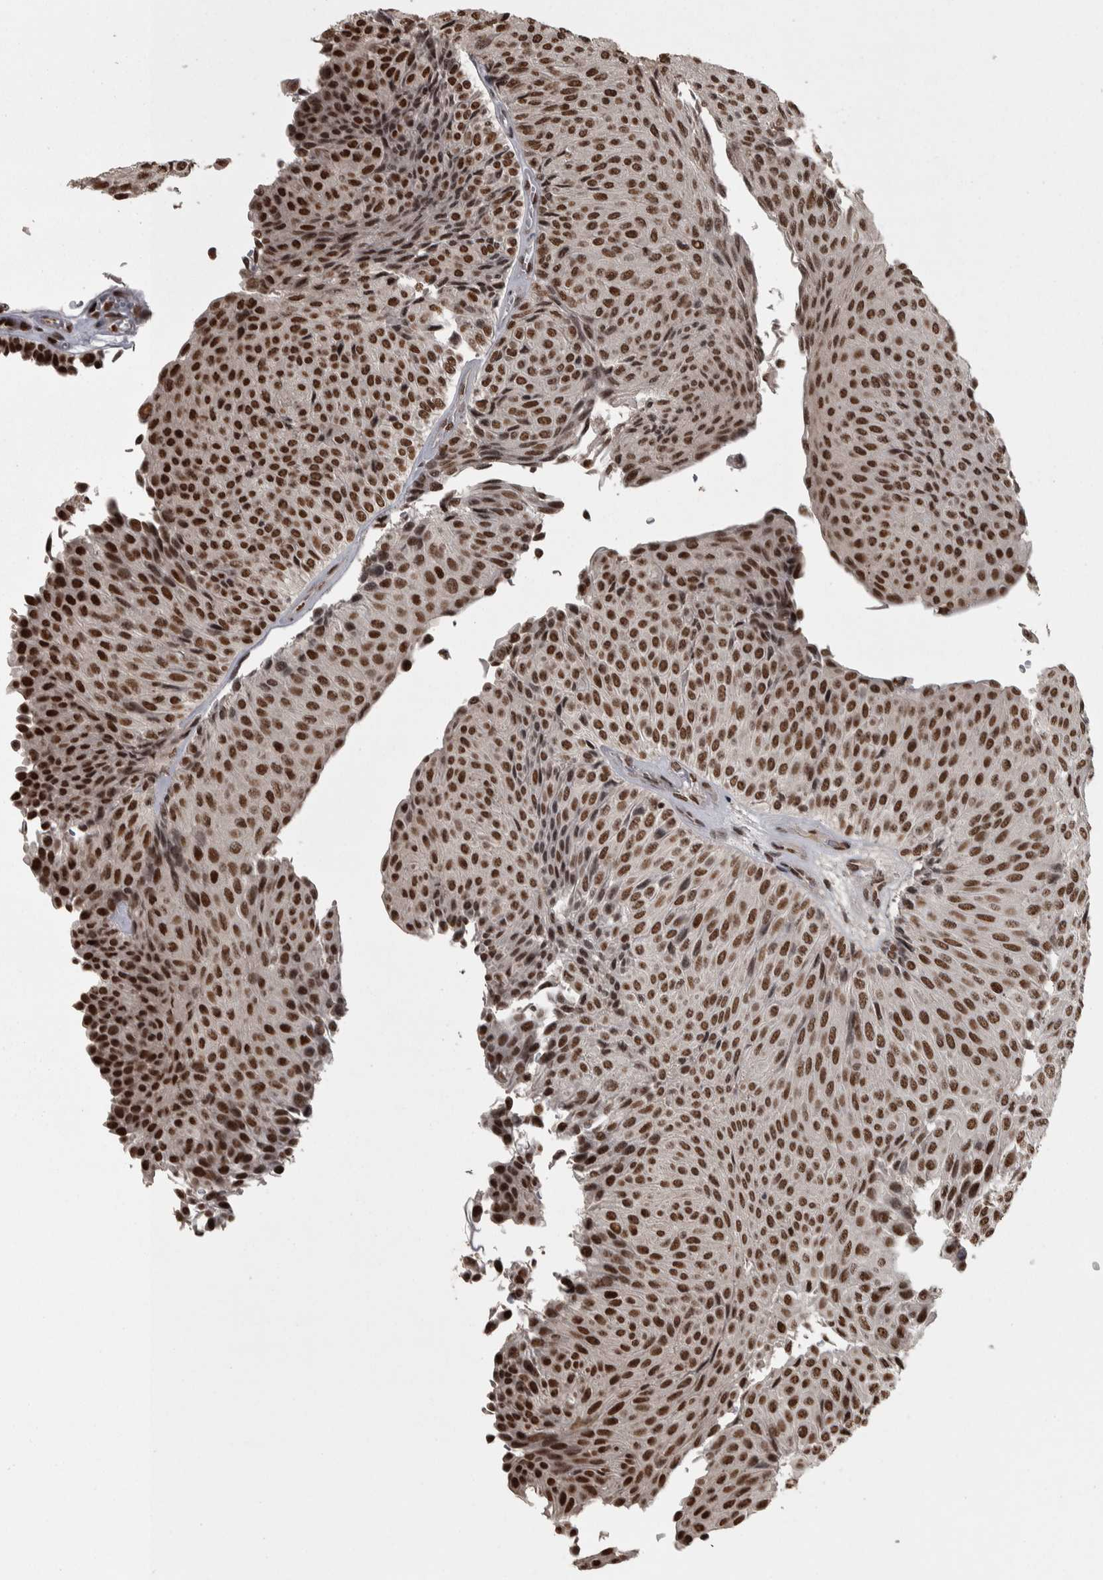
{"staining": {"intensity": "strong", "quantity": "25%-75%", "location": "nuclear"}, "tissue": "urothelial cancer", "cell_type": "Tumor cells", "image_type": "cancer", "snomed": [{"axis": "morphology", "description": "Urothelial carcinoma, Low grade"}, {"axis": "topography", "description": "Urinary bladder"}], "caption": "Human low-grade urothelial carcinoma stained for a protein (brown) demonstrates strong nuclear positive expression in approximately 25%-75% of tumor cells.", "gene": "ZFHX4", "patient": {"sex": "male", "age": 78}}